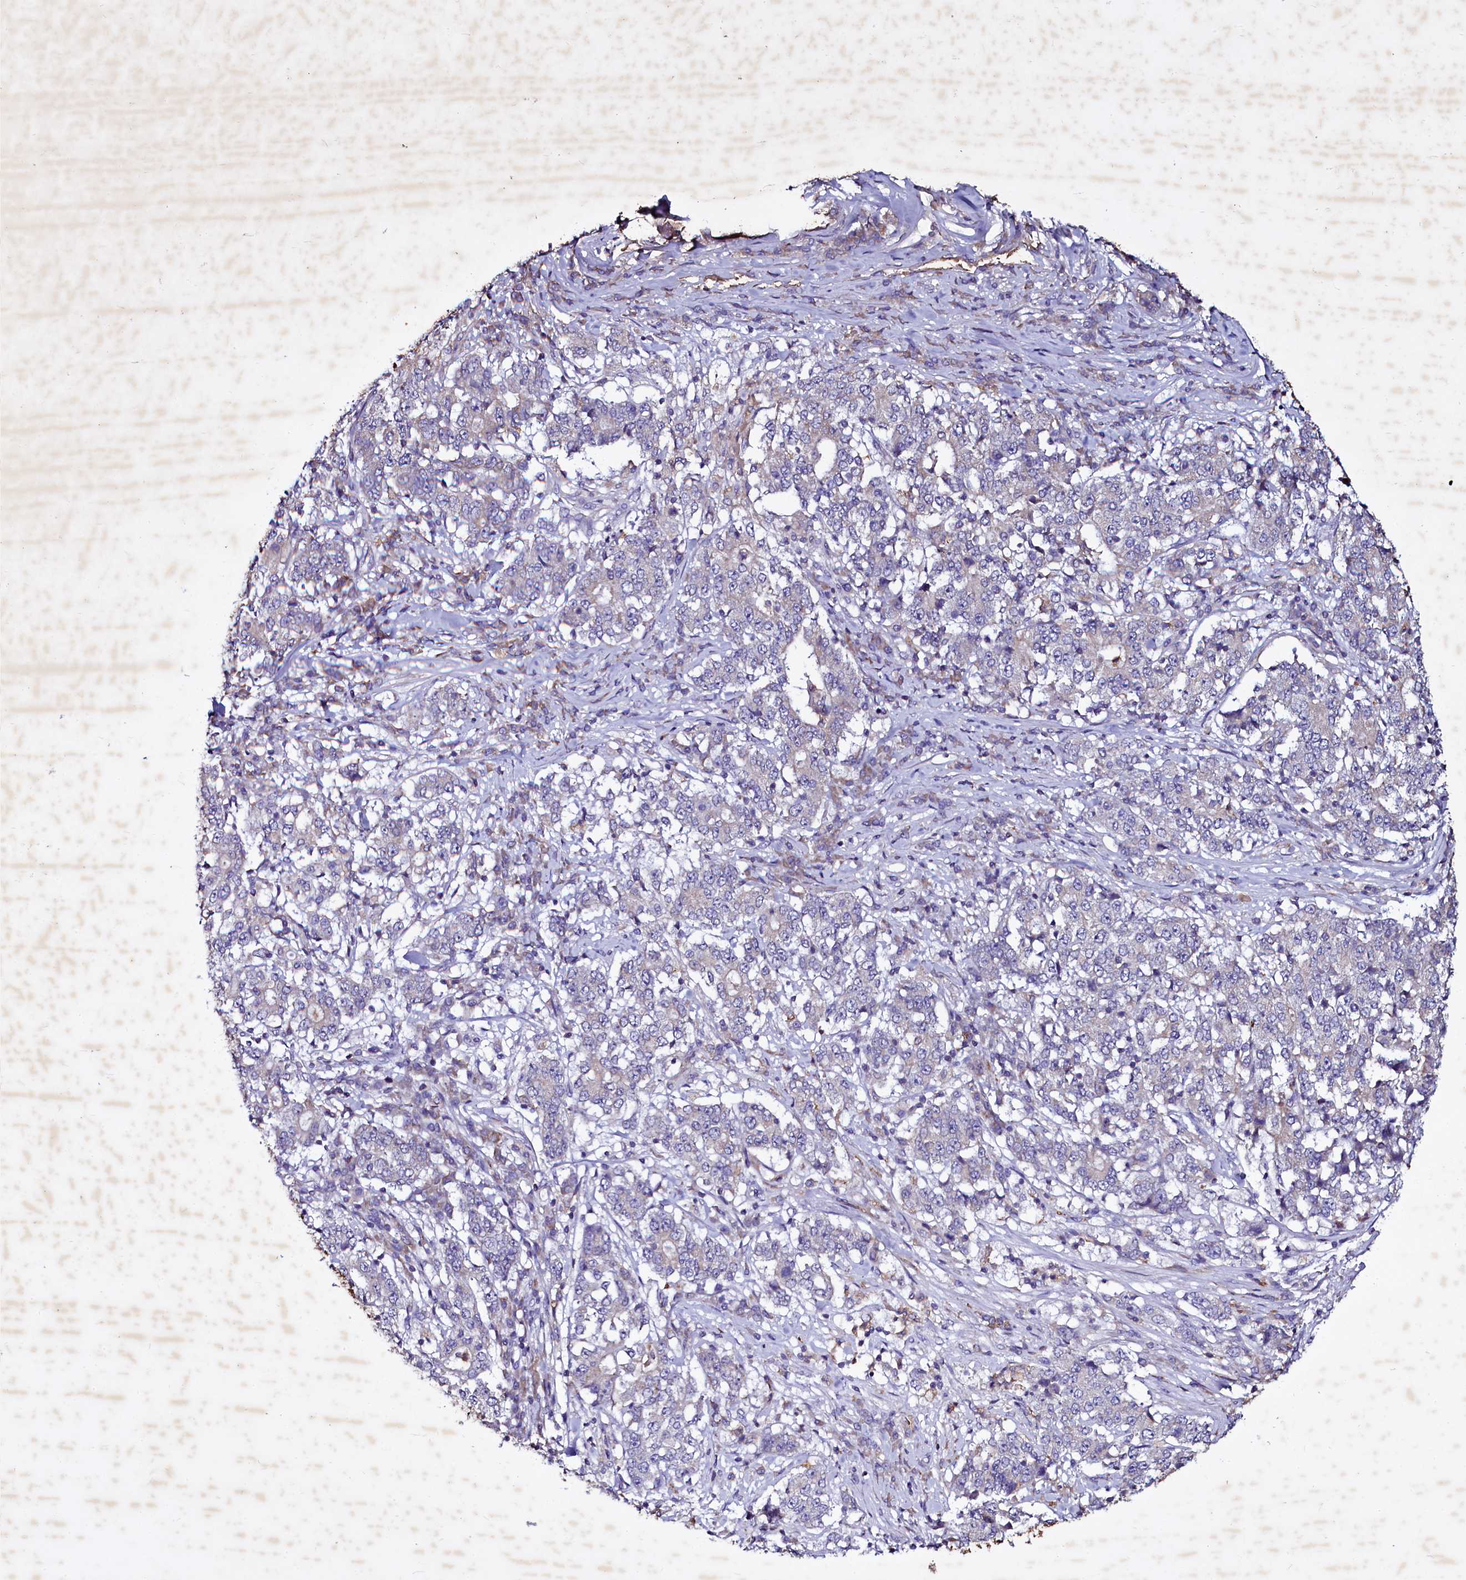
{"staining": {"intensity": "negative", "quantity": "none", "location": "none"}, "tissue": "stomach cancer", "cell_type": "Tumor cells", "image_type": "cancer", "snomed": [{"axis": "morphology", "description": "Adenocarcinoma, NOS"}, {"axis": "topography", "description": "Stomach"}], "caption": "IHC of human stomach cancer shows no expression in tumor cells.", "gene": "SELENOT", "patient": {"sex": "male", "age": 59}}